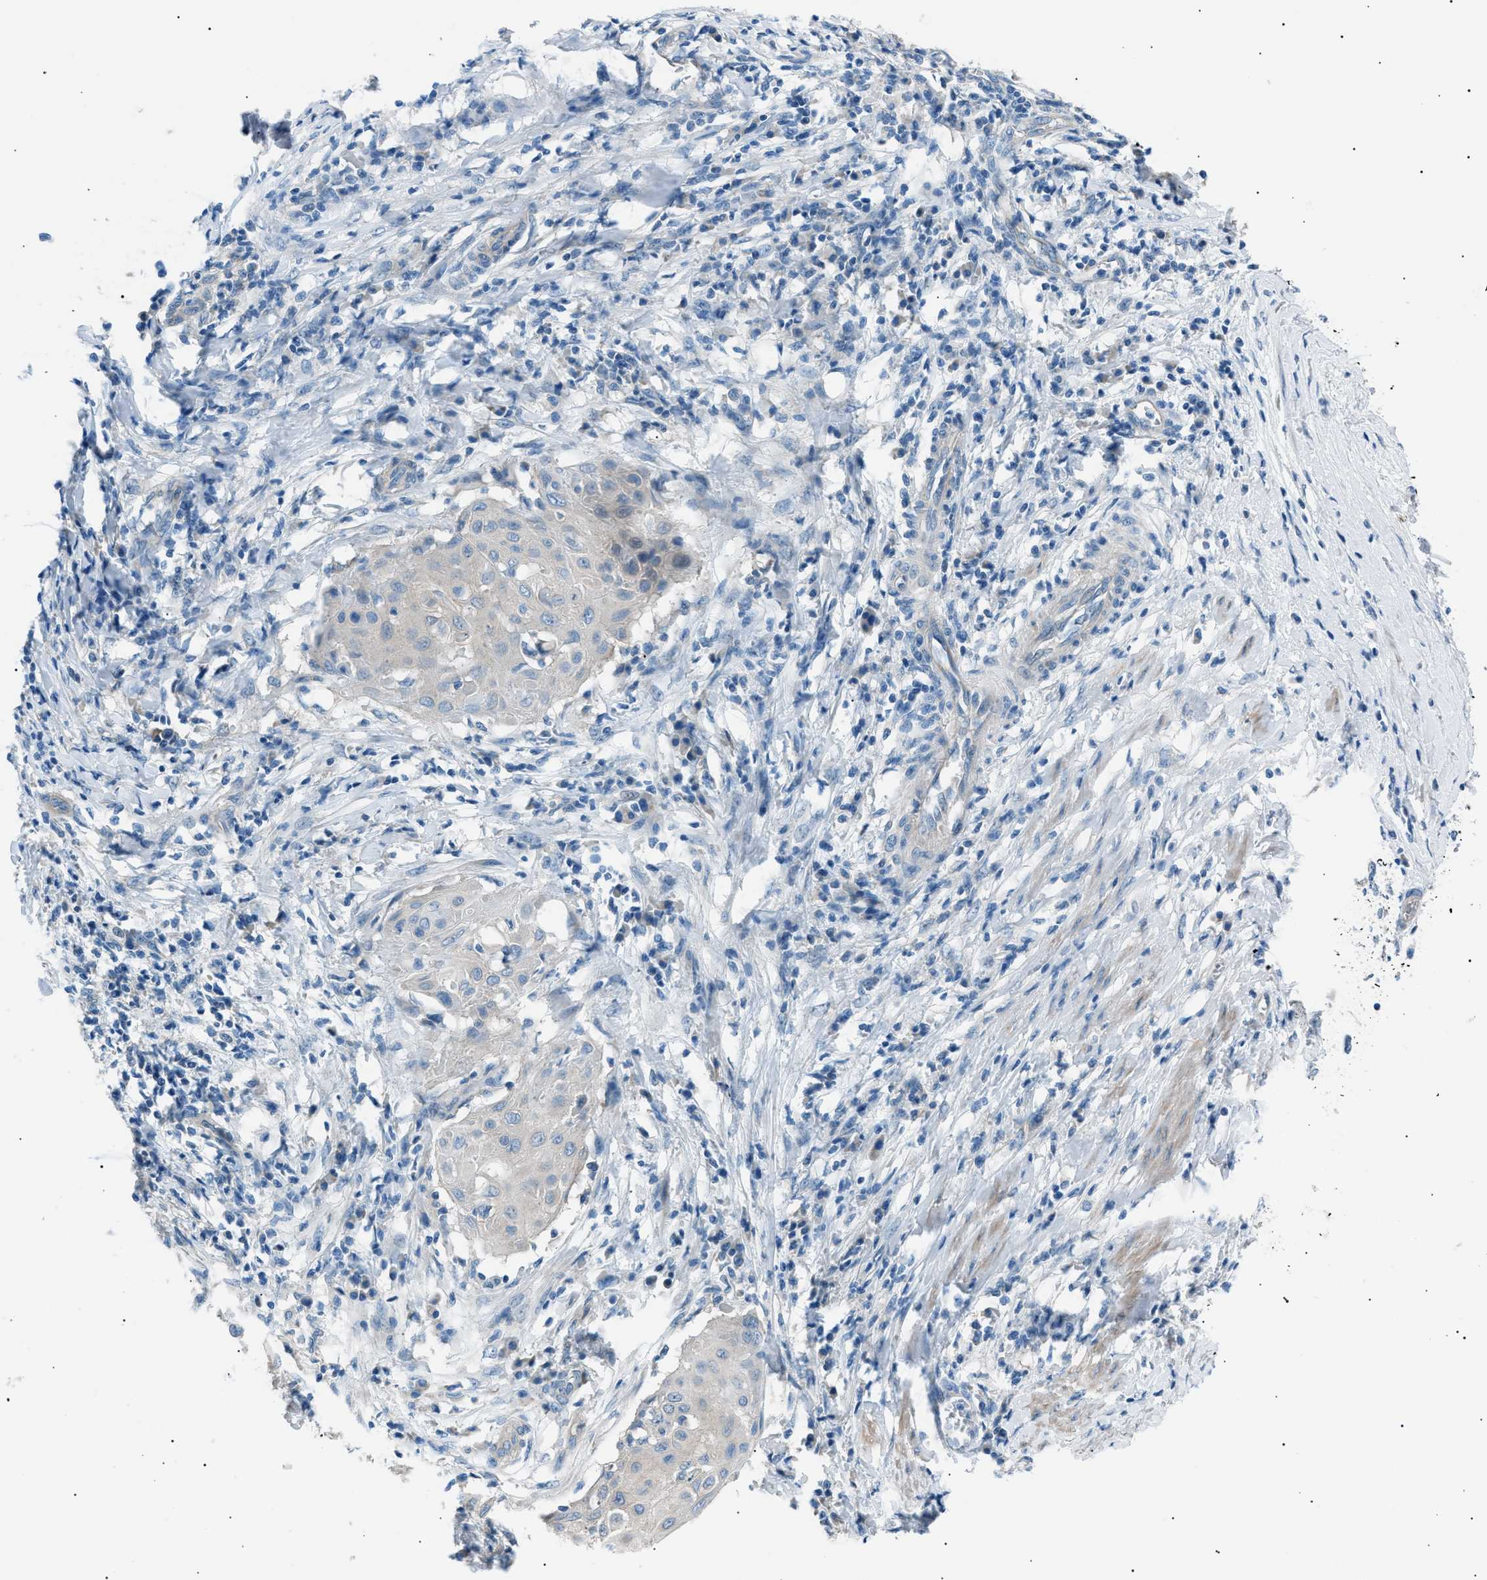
{"staining": {"intensity": "negative", "quantity": "none", "location": "none"}, "tissue": "cervical cancer", "cell_type": "Tumor cells", "image_type": "cancer", "snomed": [{"axis": "morphology", "description": "Squamous cell carcinoma, NOS"}, {"axis": "topography", "description": "Cervix"}], "caption": "This is an immunohistochemistry (IHC) image of cervical cancer (squamous cell carcinoma). There is no expression in tumor cells.", "gene": "LRRC37B", "patient": {"sex": "female", "age": 39}}